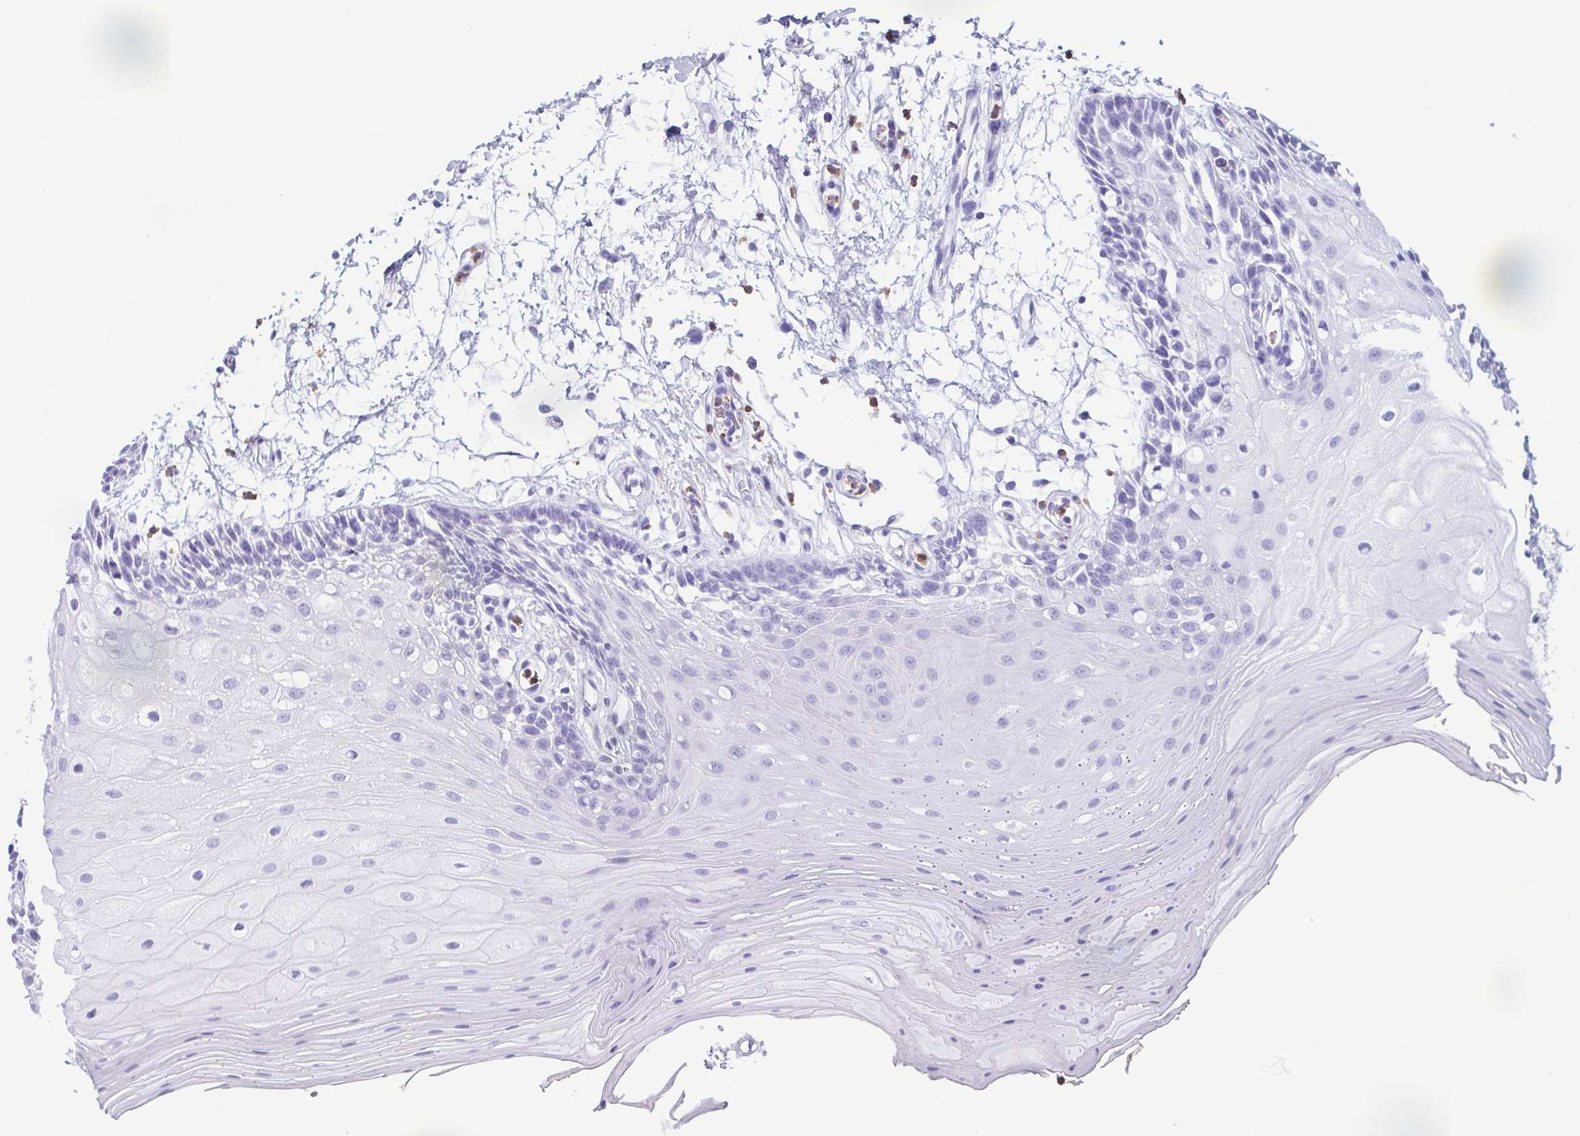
{"staining": {"intensity": "negative", "quantity": "none", "location": "none"}, "tissue": "oral mucosa", "cell_type": "Squamous epithelial cells", "image_type": "normal", "snomed": [{"axis": "morphology", "description": "Normal tissue, NOS"}, {"axis": "morphology", "description": "Squamous cell carcinoma, NOS"}, {"axis": "topography", "description": "Oral tissue"}, {"axis": "topography", "description": "Tounge, NOS"}, {"axis": "topography", "description": "Head-Neck"}], "caption": "Immunohistochemical staining of unremarkable human oral mucosa shows no significant positivity in squamous epithelial cells. The staining is performed using DAB (3,3'-diaminobenzidine) brown chromogen with nuclei counter-stained in using hematoxylin.", "gene": "LTF", "patient": {"sex": "male", "age": 62}}